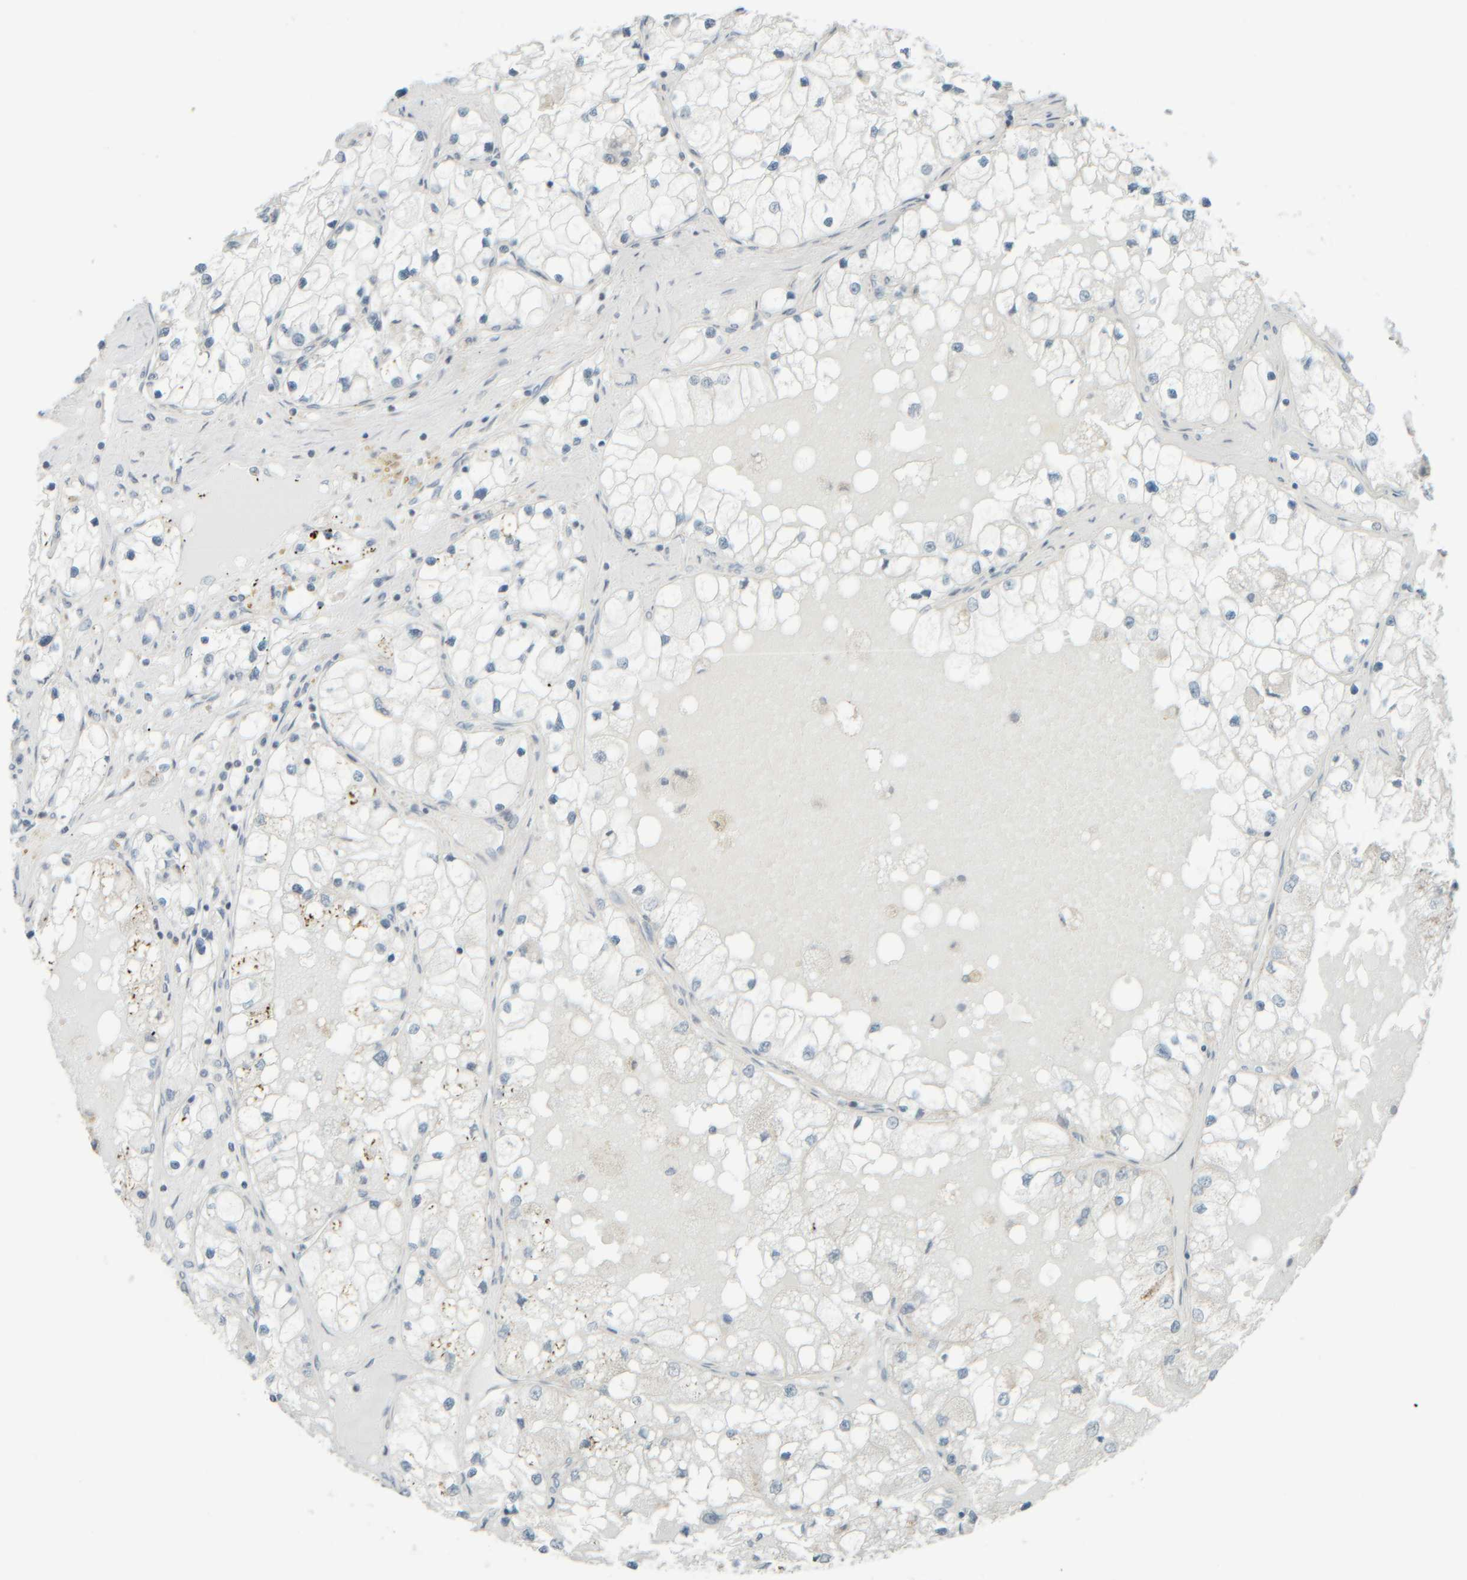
{"staining": {"intensity": "negative", "quantity": "none", "location": "none"}, "tissue": "renal cancer", "cell_type": "Tumor cells", "image_type": "cancer", "snomed": [{"axis": "morphology", "description": "Adenocarcinoma, NOS"}, {"axis": "topography", "description": "Kidney"}], "caption": "A high-resolution histopathology image shows immunohistochemistry staining of adenocarcinoma (renal), which exhibits no significant staining in tumor cells.", "gene": "PTGES3L-AARSD1", "patient": {"sex": "male", "age": 68}}